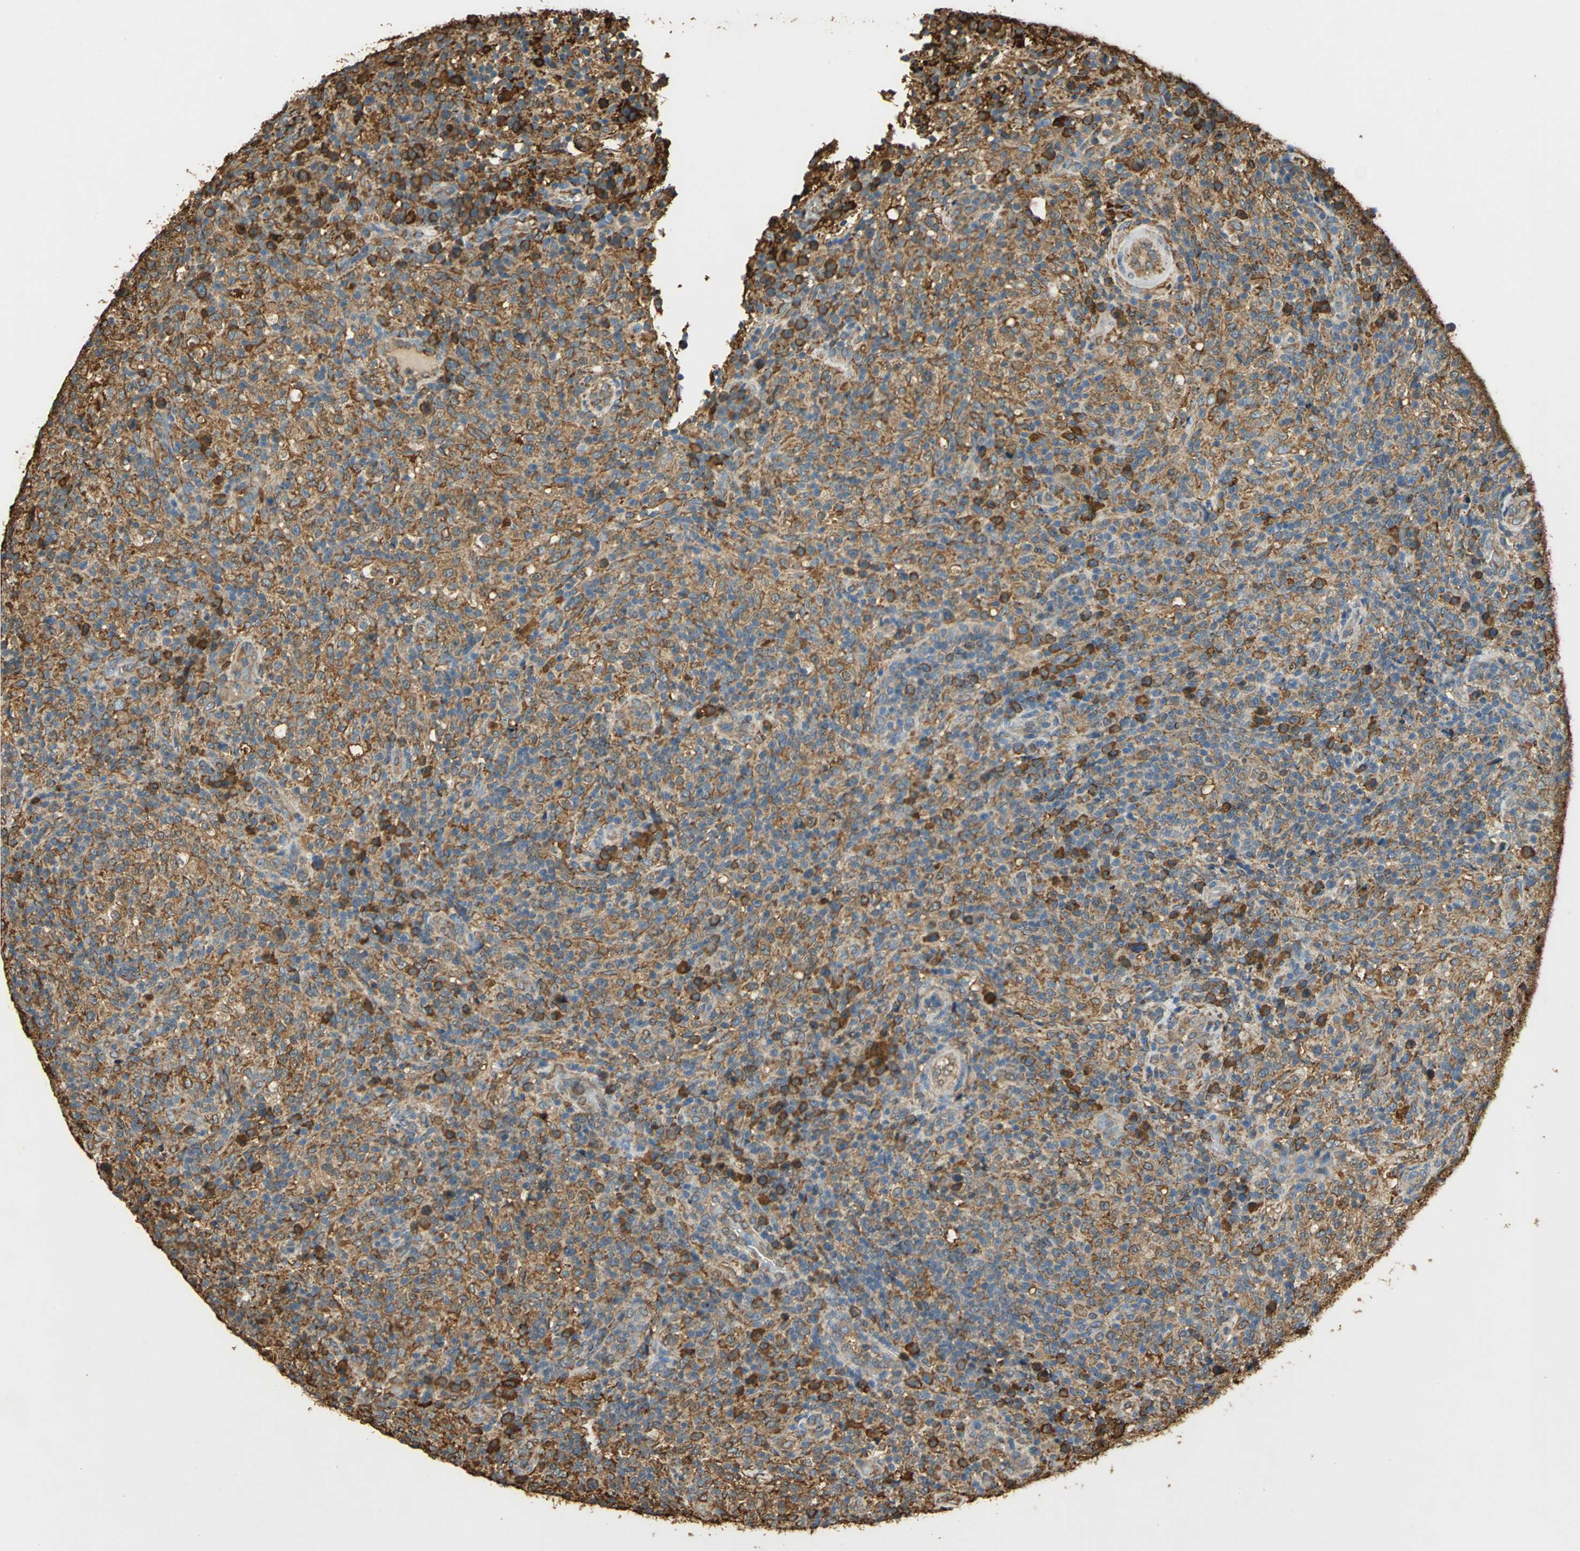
{"staining": {"intensity": "moderate", "quantity": ">75%", "location": "cytoplasmic/membranous"}, "tissue": "lymphoma", "cell_type": "Tumor cells", "image_type": "cancer", "snomed": [{"axis": "morphology", "description": "Malignant lymphoma, non-Hodgkin's type, High grade"}, {"axis": "topography", "description": "Lymph node"}], "caption": "An immunohistochemistry (IHC) photomicrograph of neoplastic tissue is shown. Protein staining in brown shows moderate cytoplasmic/membranous positivity in lymphoma within tumor cells.", "gene": "HSP90B1", "patient": {"sex": "female", "age": 76}}